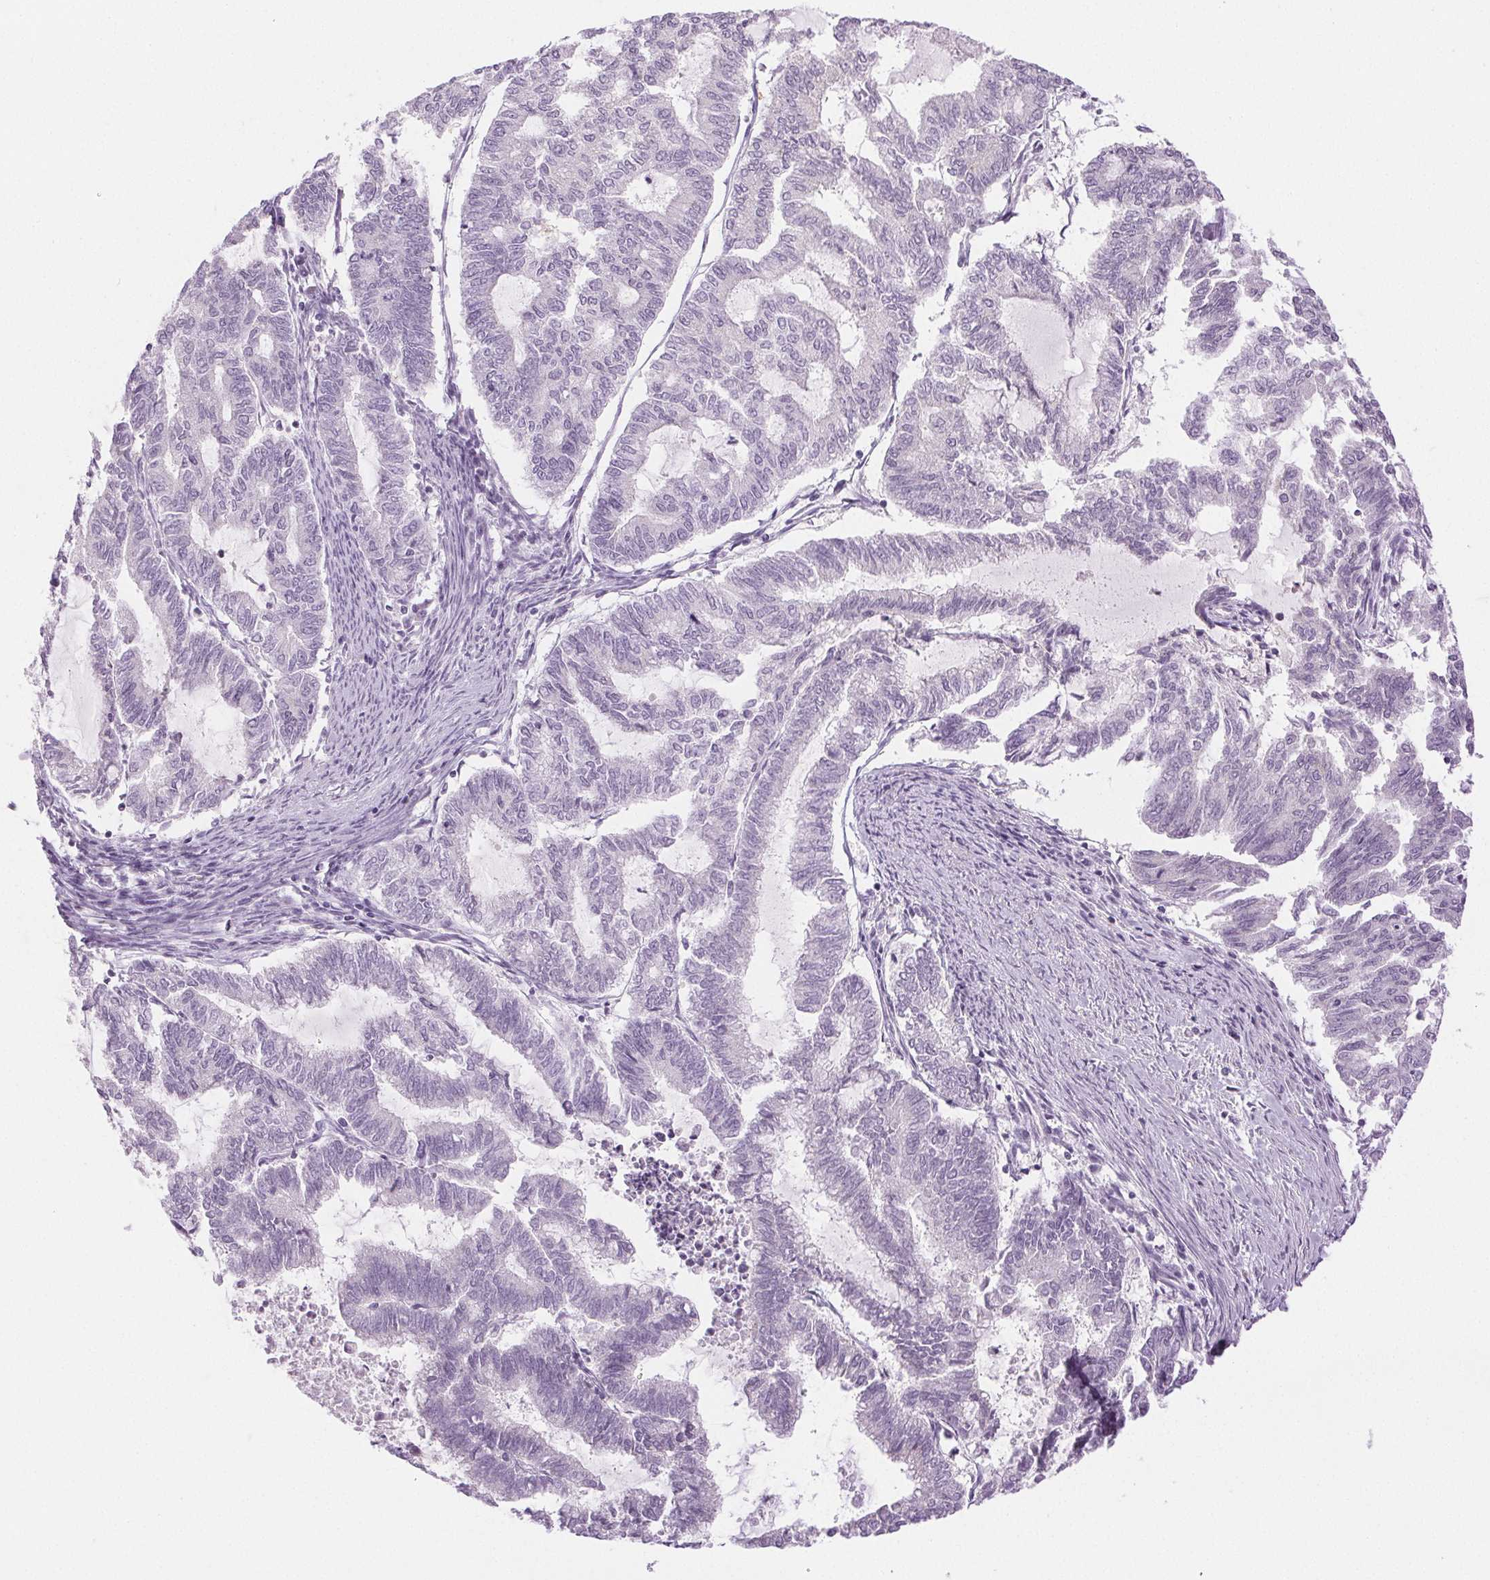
{"staining": {"intensity": "negative", "quantity": "none", "location": "none"}, "tissue": "endometrial cancer", "cell_type": "Tumor cells", "image_type": "cancer", "snomed": [{"axis": "morphology", "description": "Adenocarcinoma, NOS"}, {"axis": "topography", "description": "Endometrium"}], "caption": "Human endometrial cancer (adenocarcinoma) stained for a protein using immunohistochemistry (IHC) shows no positivity in tumor cells.", "gene": "SLC5A2", "patient": {"sex": "female", "age": 79}}